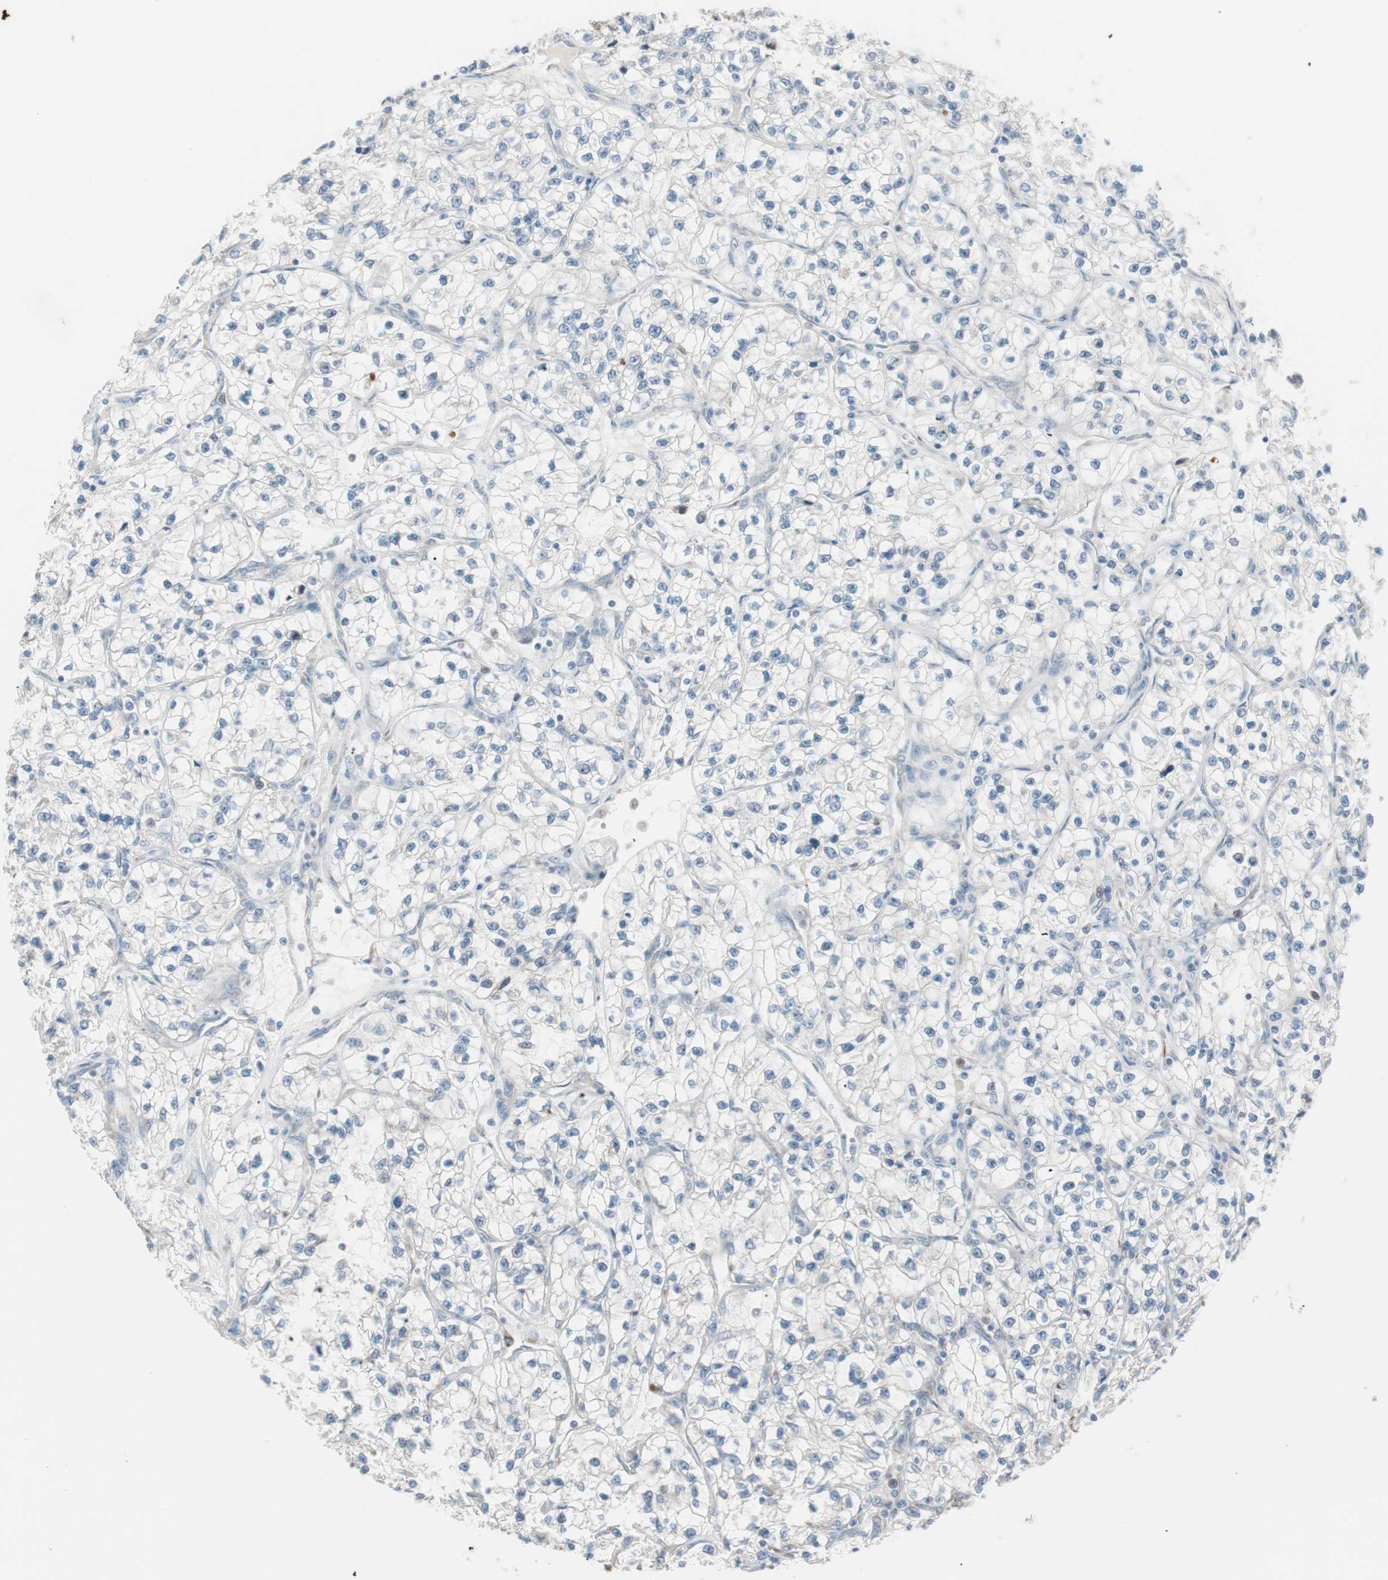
{"staining": {"intensity": "negative", "quantity": "none", "location": "none"}, "tissue": "renal cancer", "cell_type": "Tumor cells", "image_type": "cancer", "snomed": [{"axis": "morphology", "description": "Adenocarcinoma, NOS"}, {"axis": "topography", "description": "Kidney"}], "caption": "Immunohistochemistry histopathology image of human renal adenocarcinoma stained for a protein (brown), which displays no positivity in tumor cells.", "gene": "P4HTM", "patient": {"sex": "female", "age": 57}}